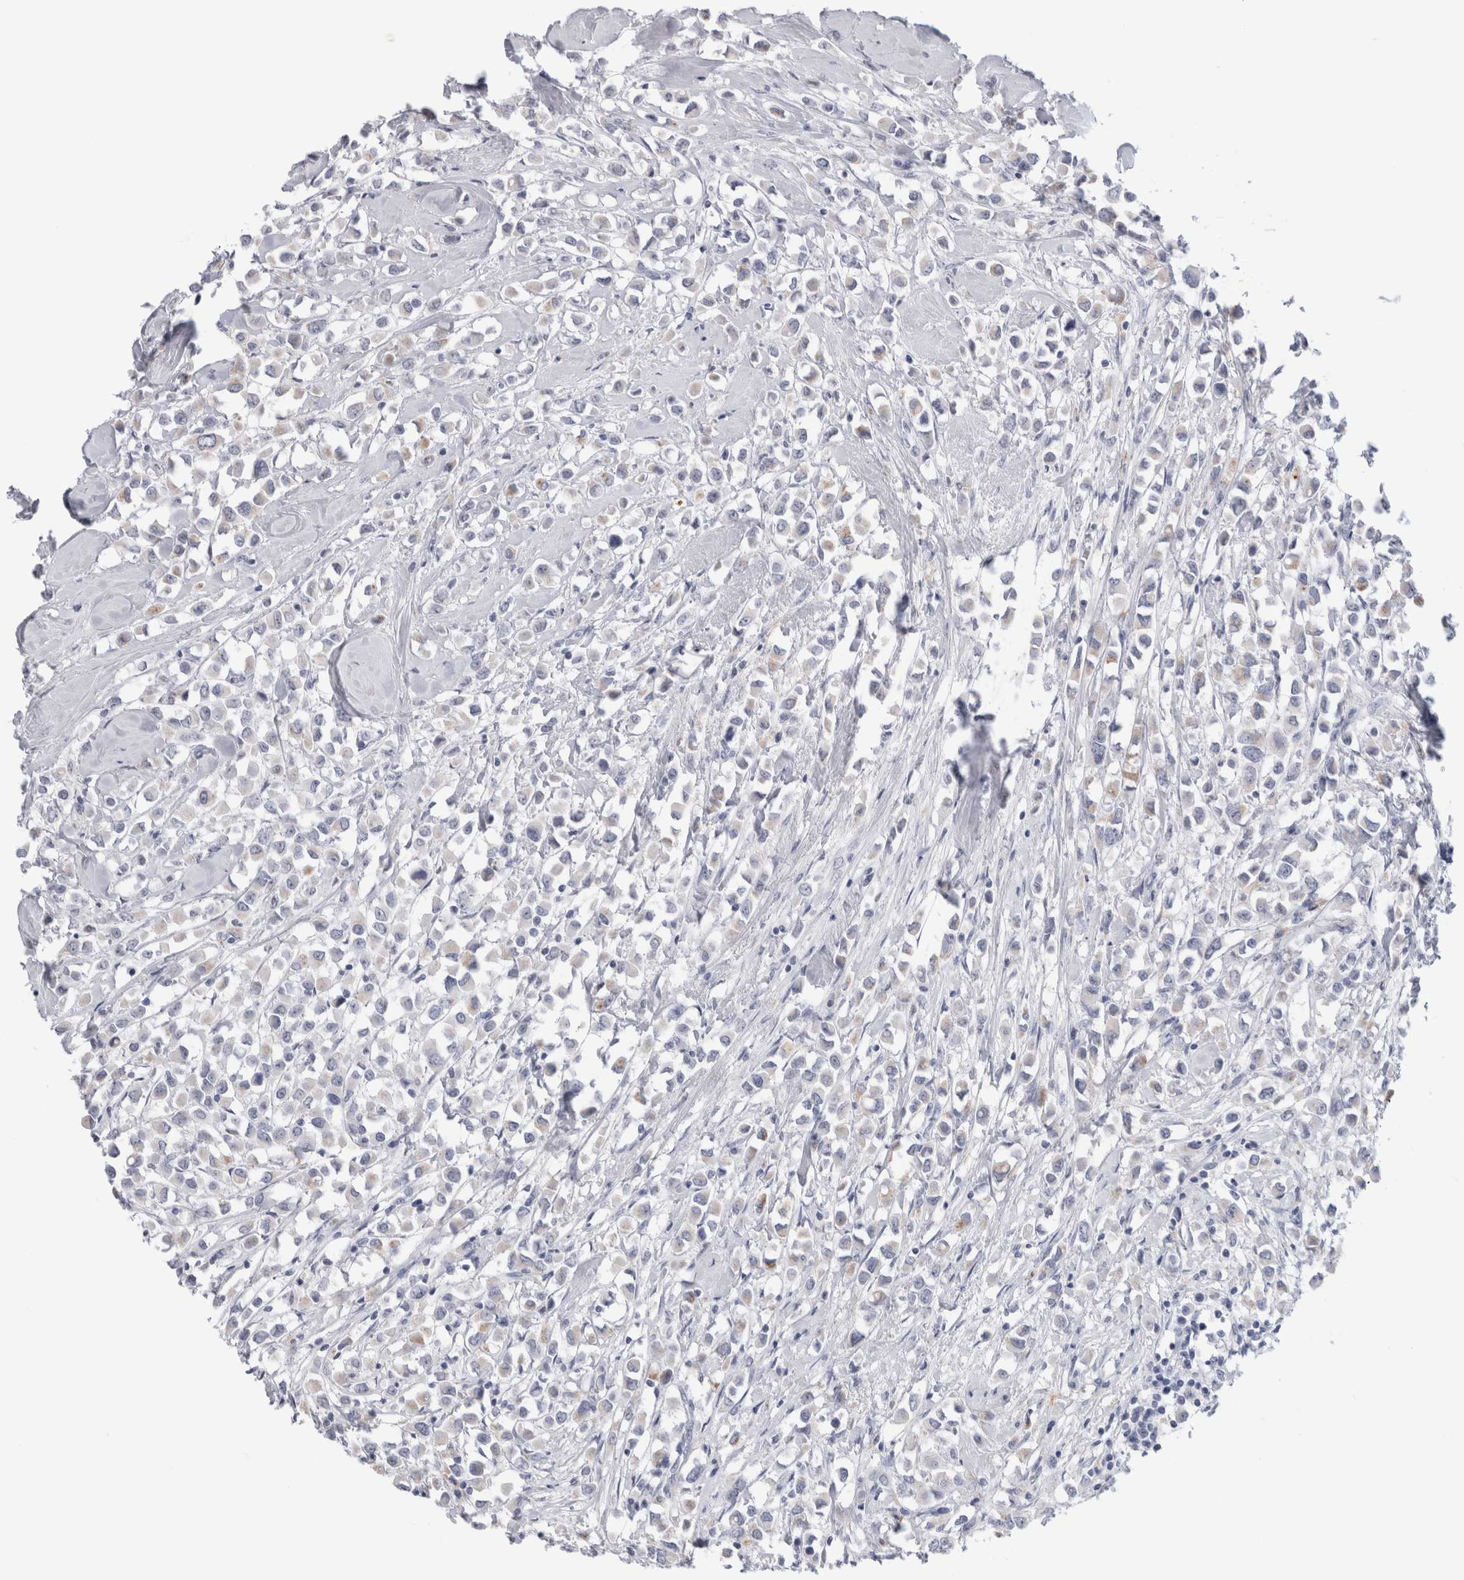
{"staining": {"intensity": "negative", "quantity": "none", "location": "none"}, "tissue": "breast cancer", "cell_type": "Tumor cells", "image_type": "cancer", "snomed": [{"axis": "morphology", "description": "Duct carcinoma"}, {"axis": "topography", "description": "Breast"}], "caption": "Tumor cells show no significant protein positivity in invasive ductal carcinoma (breast).", "gene": "ANKMY1", "patient": {"sex": "female", "age": 61}}